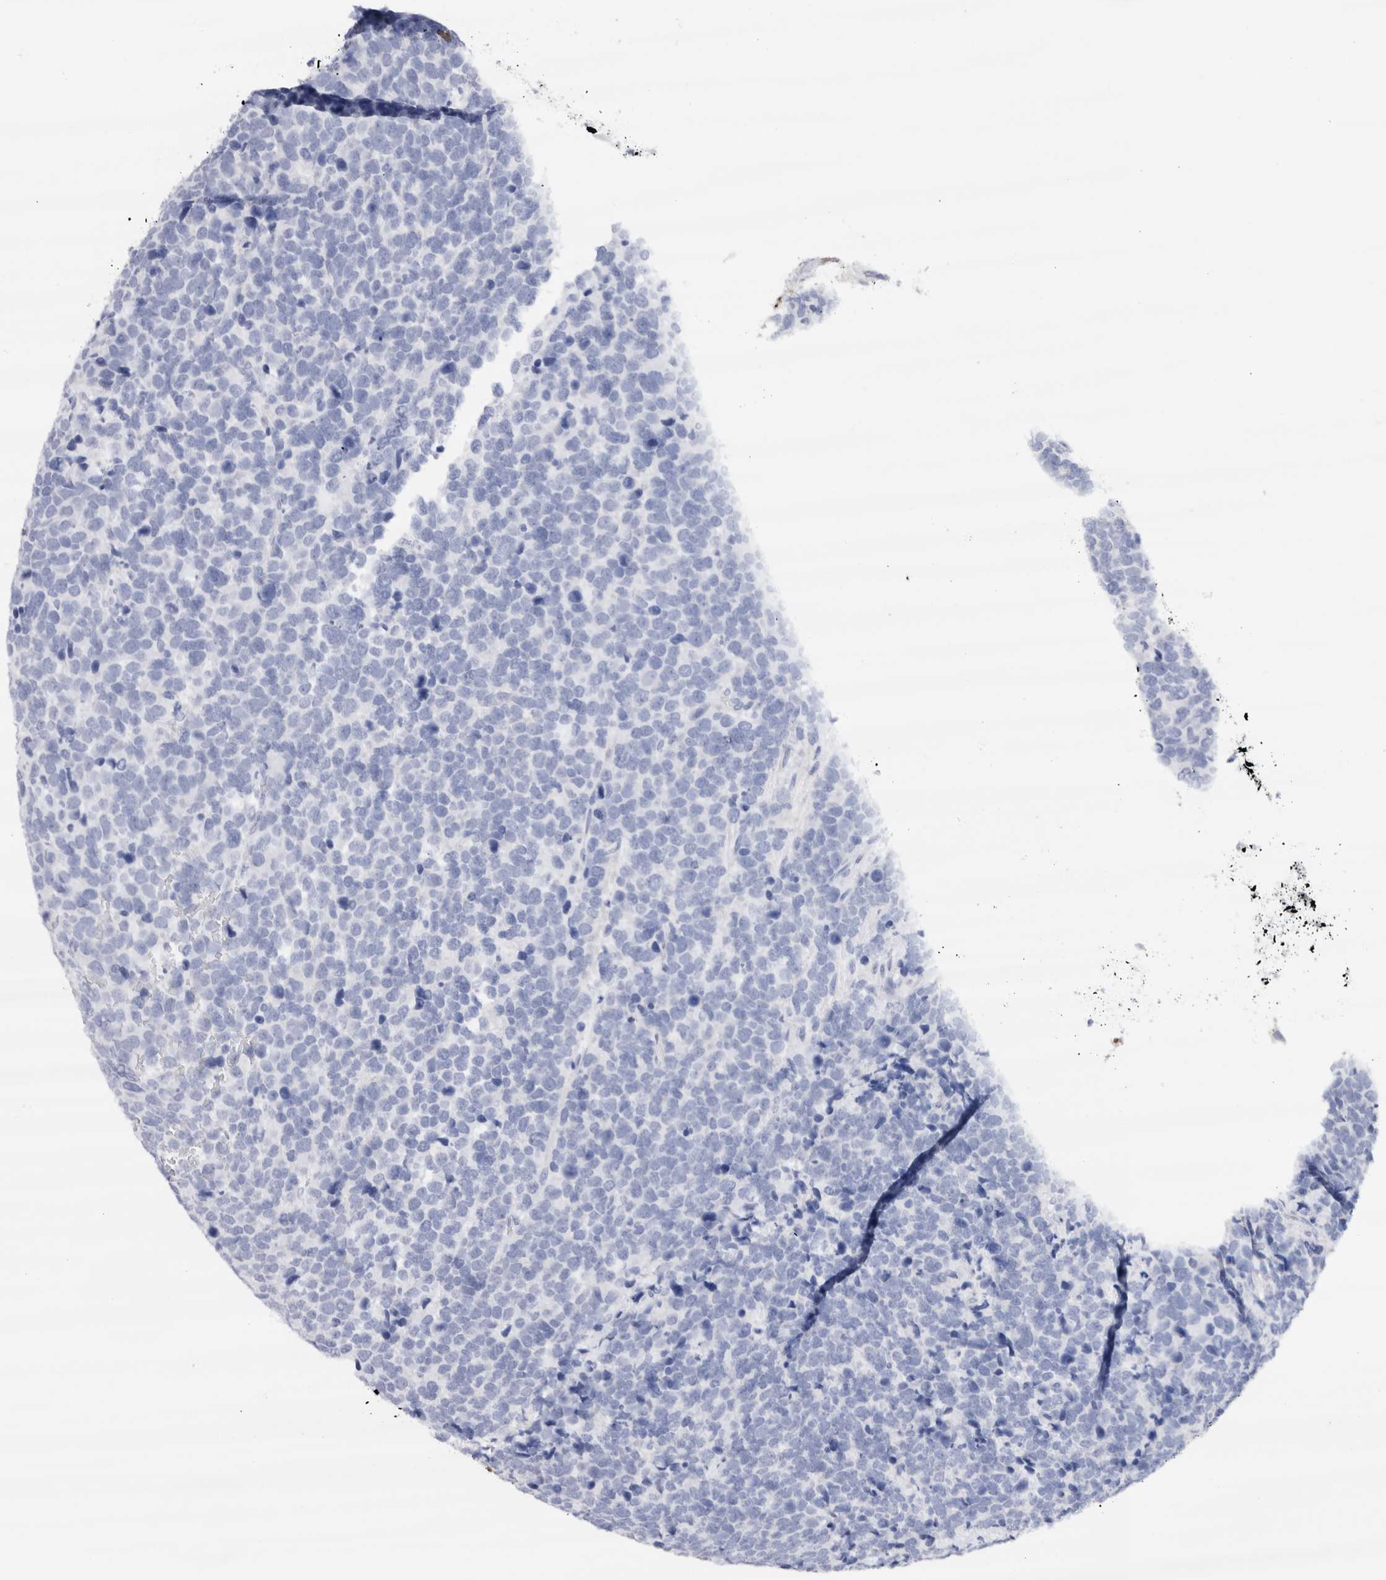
{"staining": {"intensity": "negative", "quantity": "none", "location": "none"}, "tissue": "urothelial cancer", "cell_type": "Tumor cells", "image_type": "cancer", "snomed": [{"axis": "morphology", "description": "Urothelial carcinoma, High grade"}, {"axis": "topography", "description": "Urinary bladder"}], "caption": "Immunohistochemical staining of human urothelial cancer demonstrates no significant staining in tumor cells.", "gene": "SLC10A5", "patient": {"sex": "female", "age": 82}}